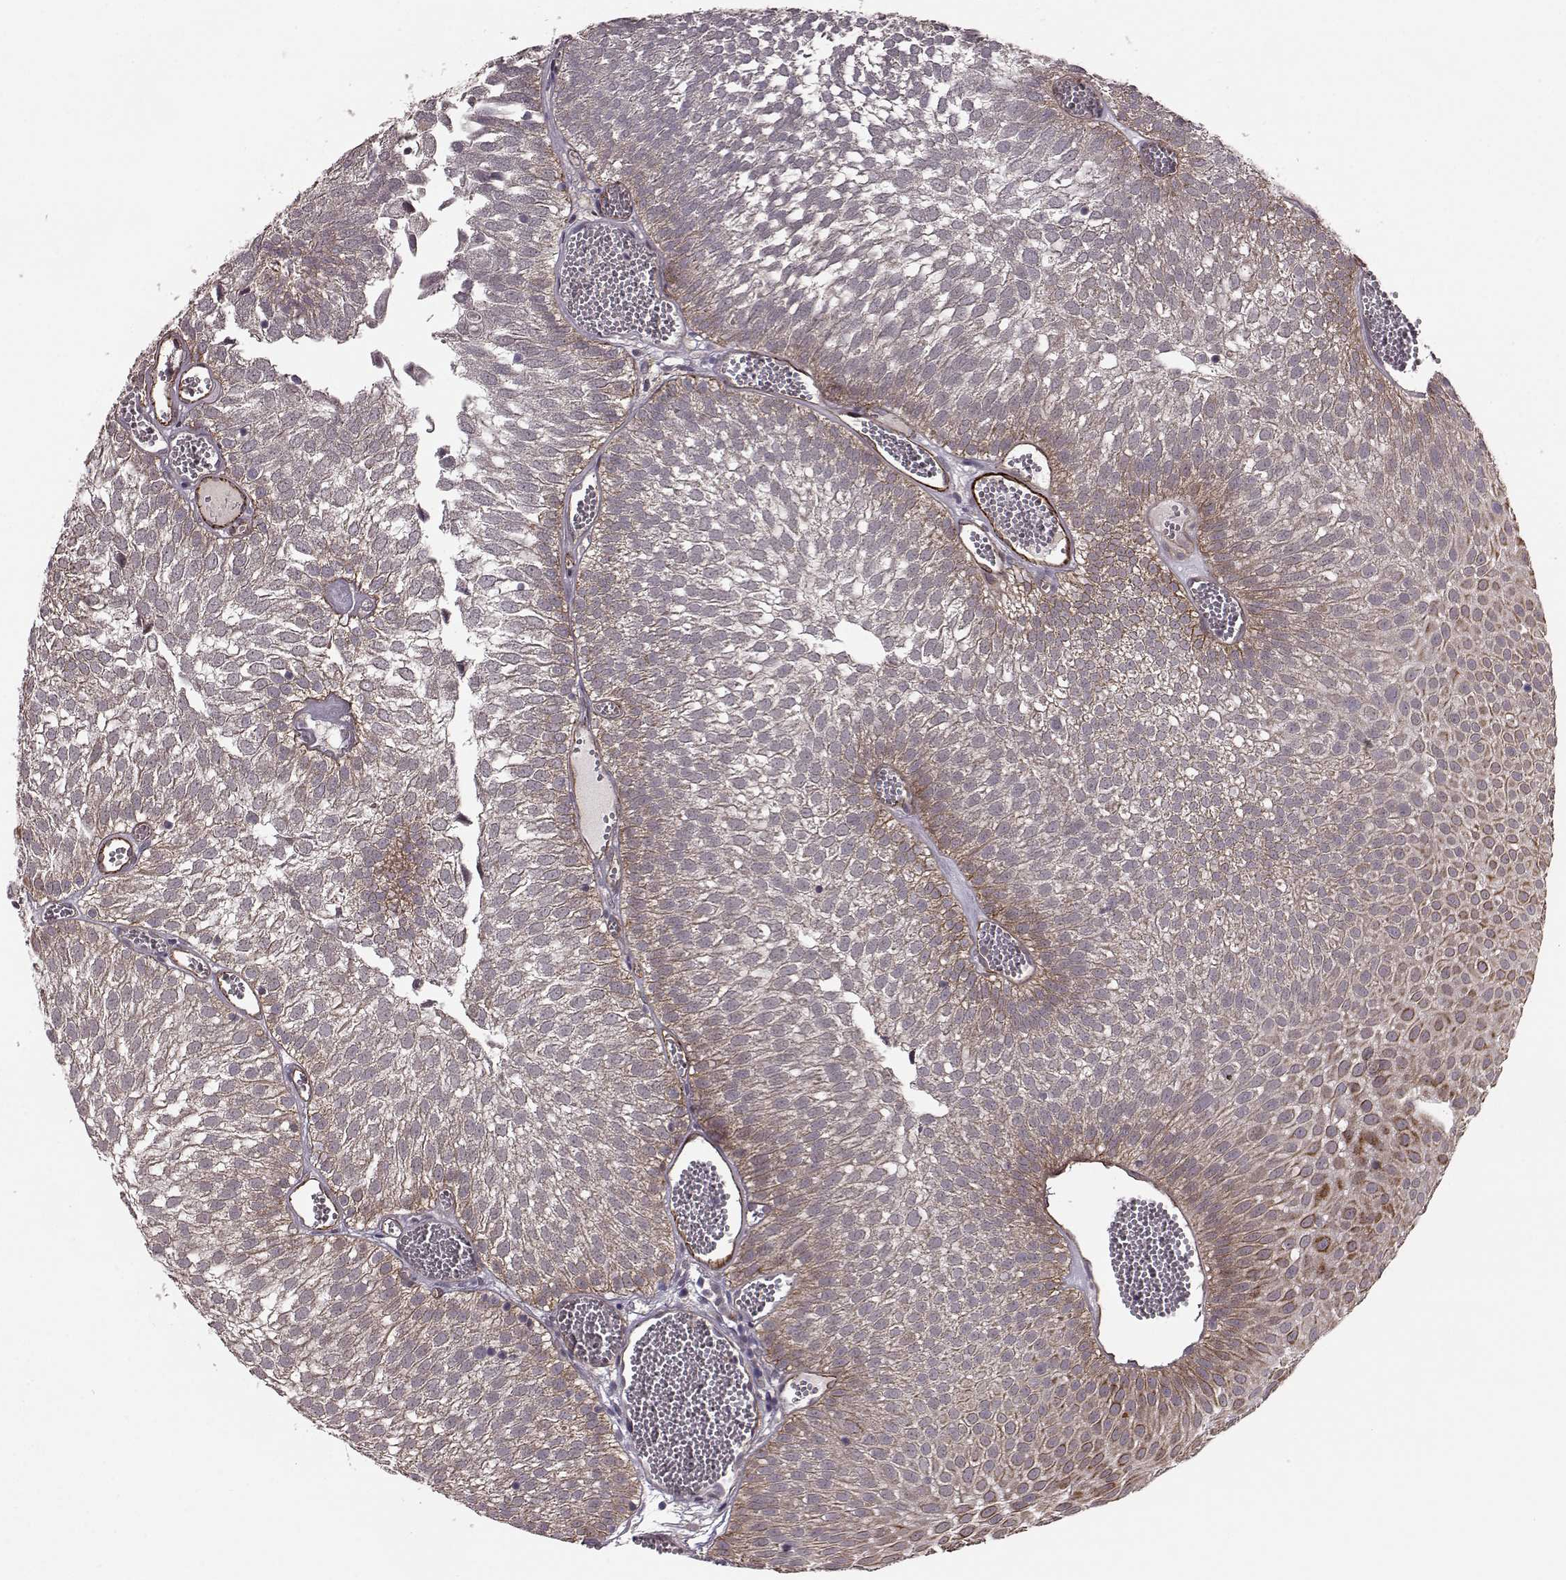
{"staining": {"intensity": "moderate", "quantity": "25%-75%", "location": "cytoplasmic/membranous"}, "tissue": "urothelial cancer", "cell_type": "Tumor cells", "image_type": "cancer", "snomed": [{"axis": "morphology", "description": "Urothelial carcinoma, Low grade"}, {"axis": "topography", "description": "Urinary bladder"}], "caption": "Tumor cells exhibit medium levels of moderate cytoplasmic/membranous positivity in about 25%-75% of cells in urothelial carcinoma (low-grade).", "gene": "SYNPO", "patient": {"sex": "male", "age": 52}}